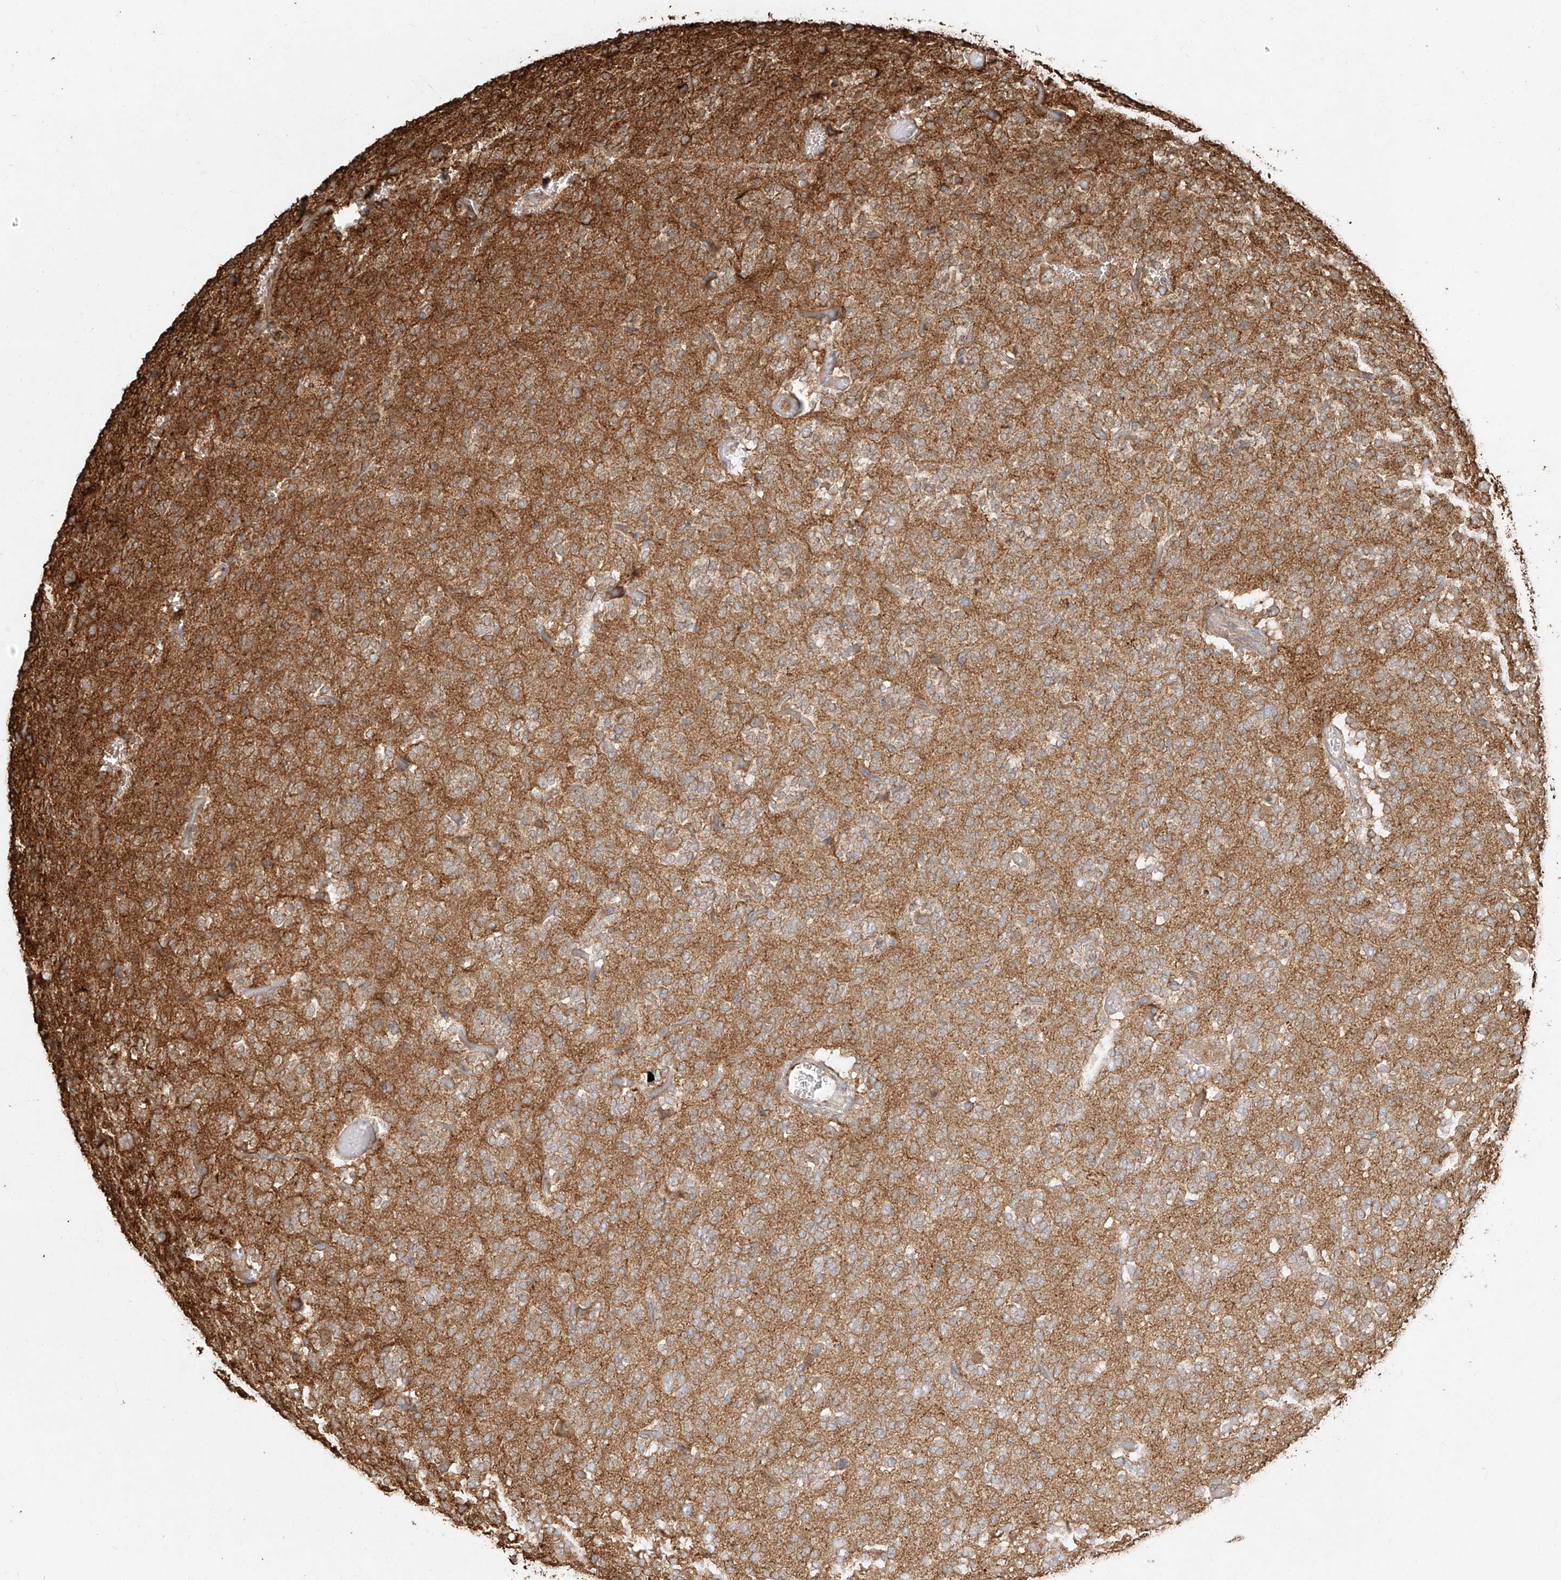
{"staining": {"intensity": "weak", "quantity": ">75%", "location": "cytoplasmic/membranous"}, "tissue": "glioma", "cell_type": "Tumor cells", "image_type": "cancer", "snomed": [{"axis": "morphology", "description": "Glioma, malignant, Low grade"}, {"axis": "topography", "description": "Brain"}], "caption": "A brown stain labels weak cytoplasmic/membranous expression of a protein in human low-grade glioma (malignant) tumor cells. Immunohistochemistry (ihc) stains the protein in brown and the nuclei are stained blue.", "gene": "EFNB1", "patient": {"sex": "male", "age": 38}}